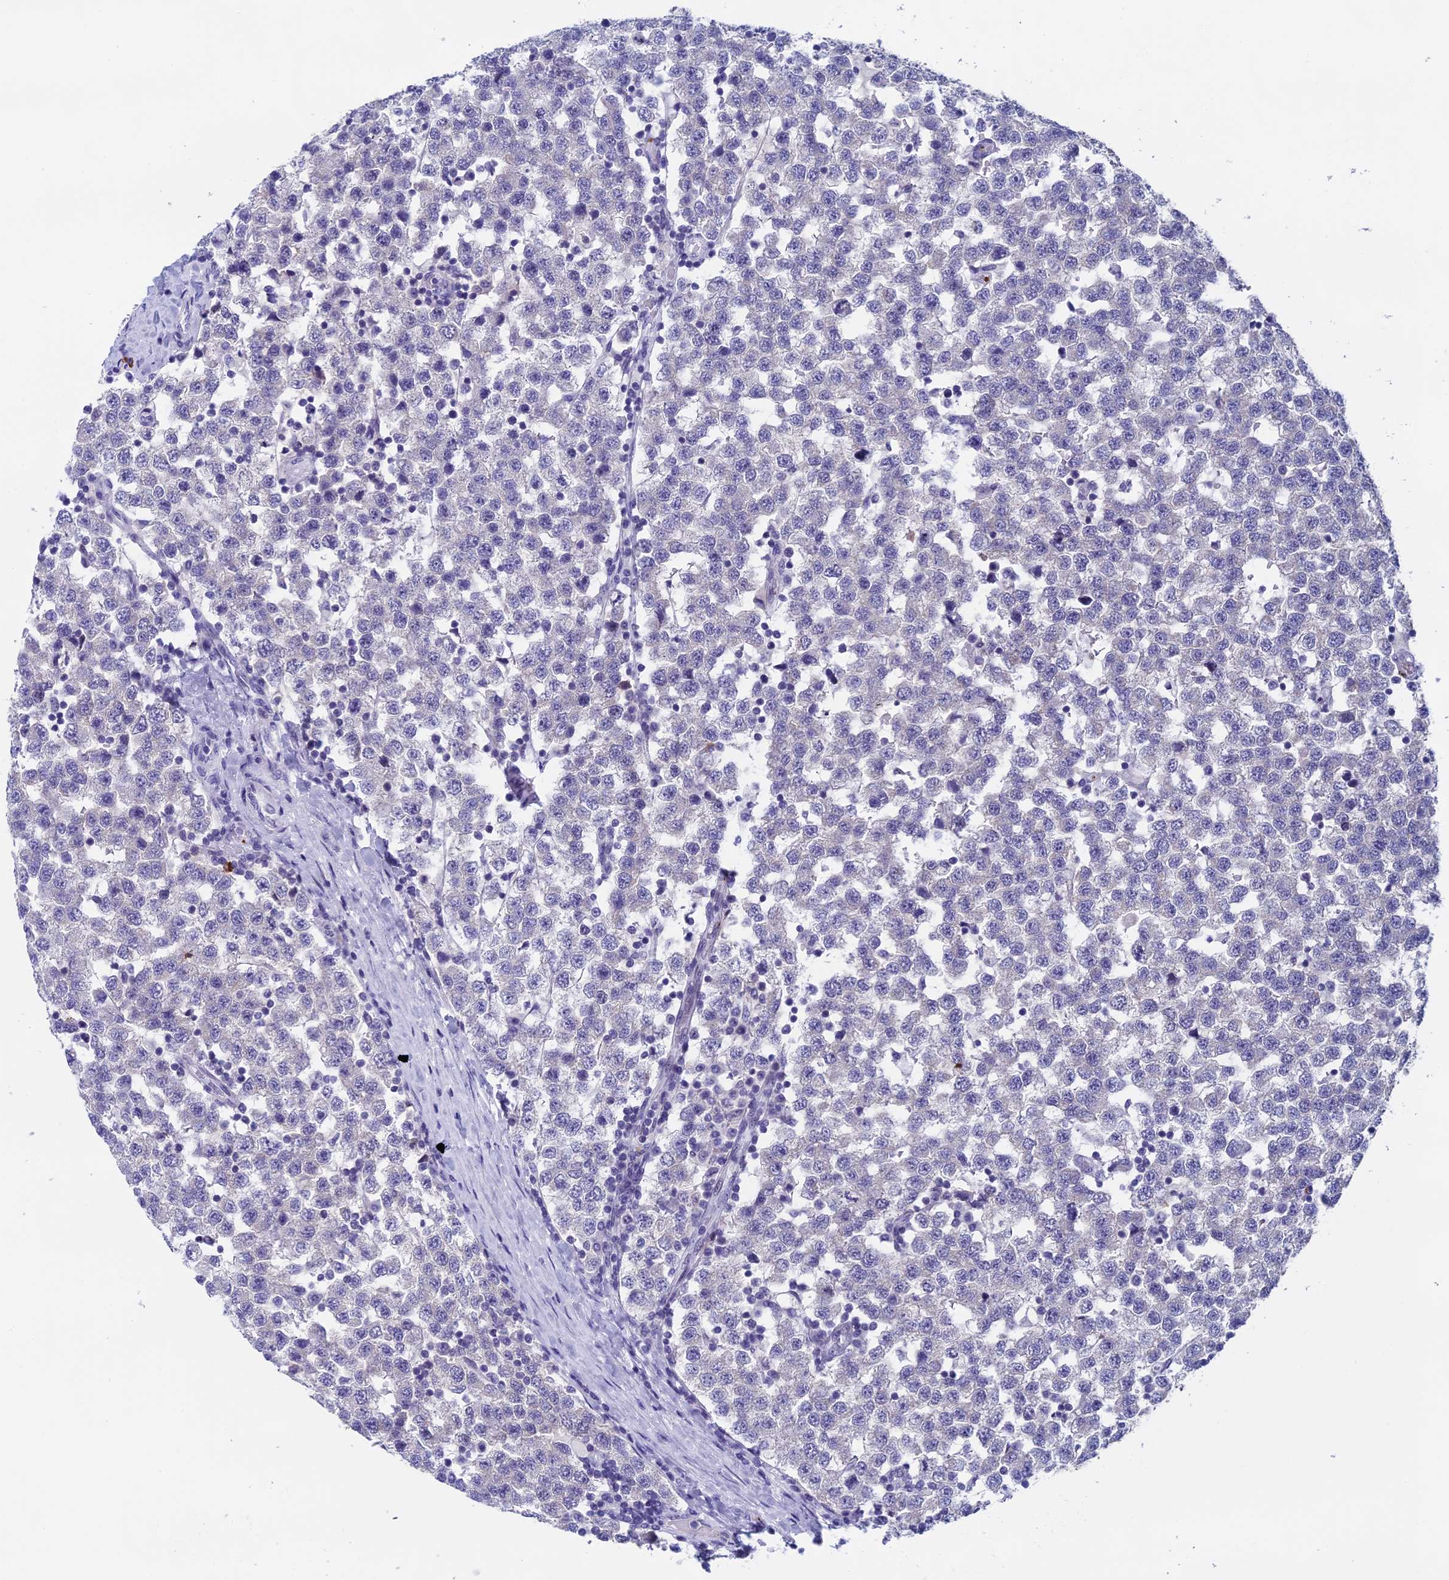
{"staining": {"intensity": "negative", "quantity": "none", "location": "none"}, "tissue": "testis cancer", "cell_type": "Tumor cells", "image_type": "cancer", "snomed": [{"axis": "morphology", "description": "Seminoma, NOS"}, {"axis": "topography", "description": "Testis"}], "caption": "DAB immunohistochemical staining of testis cancer demonstrates no significant expression in tumor cells.", "gene": "AIFM2", "patient": {"sex": "male", "age": 34}}